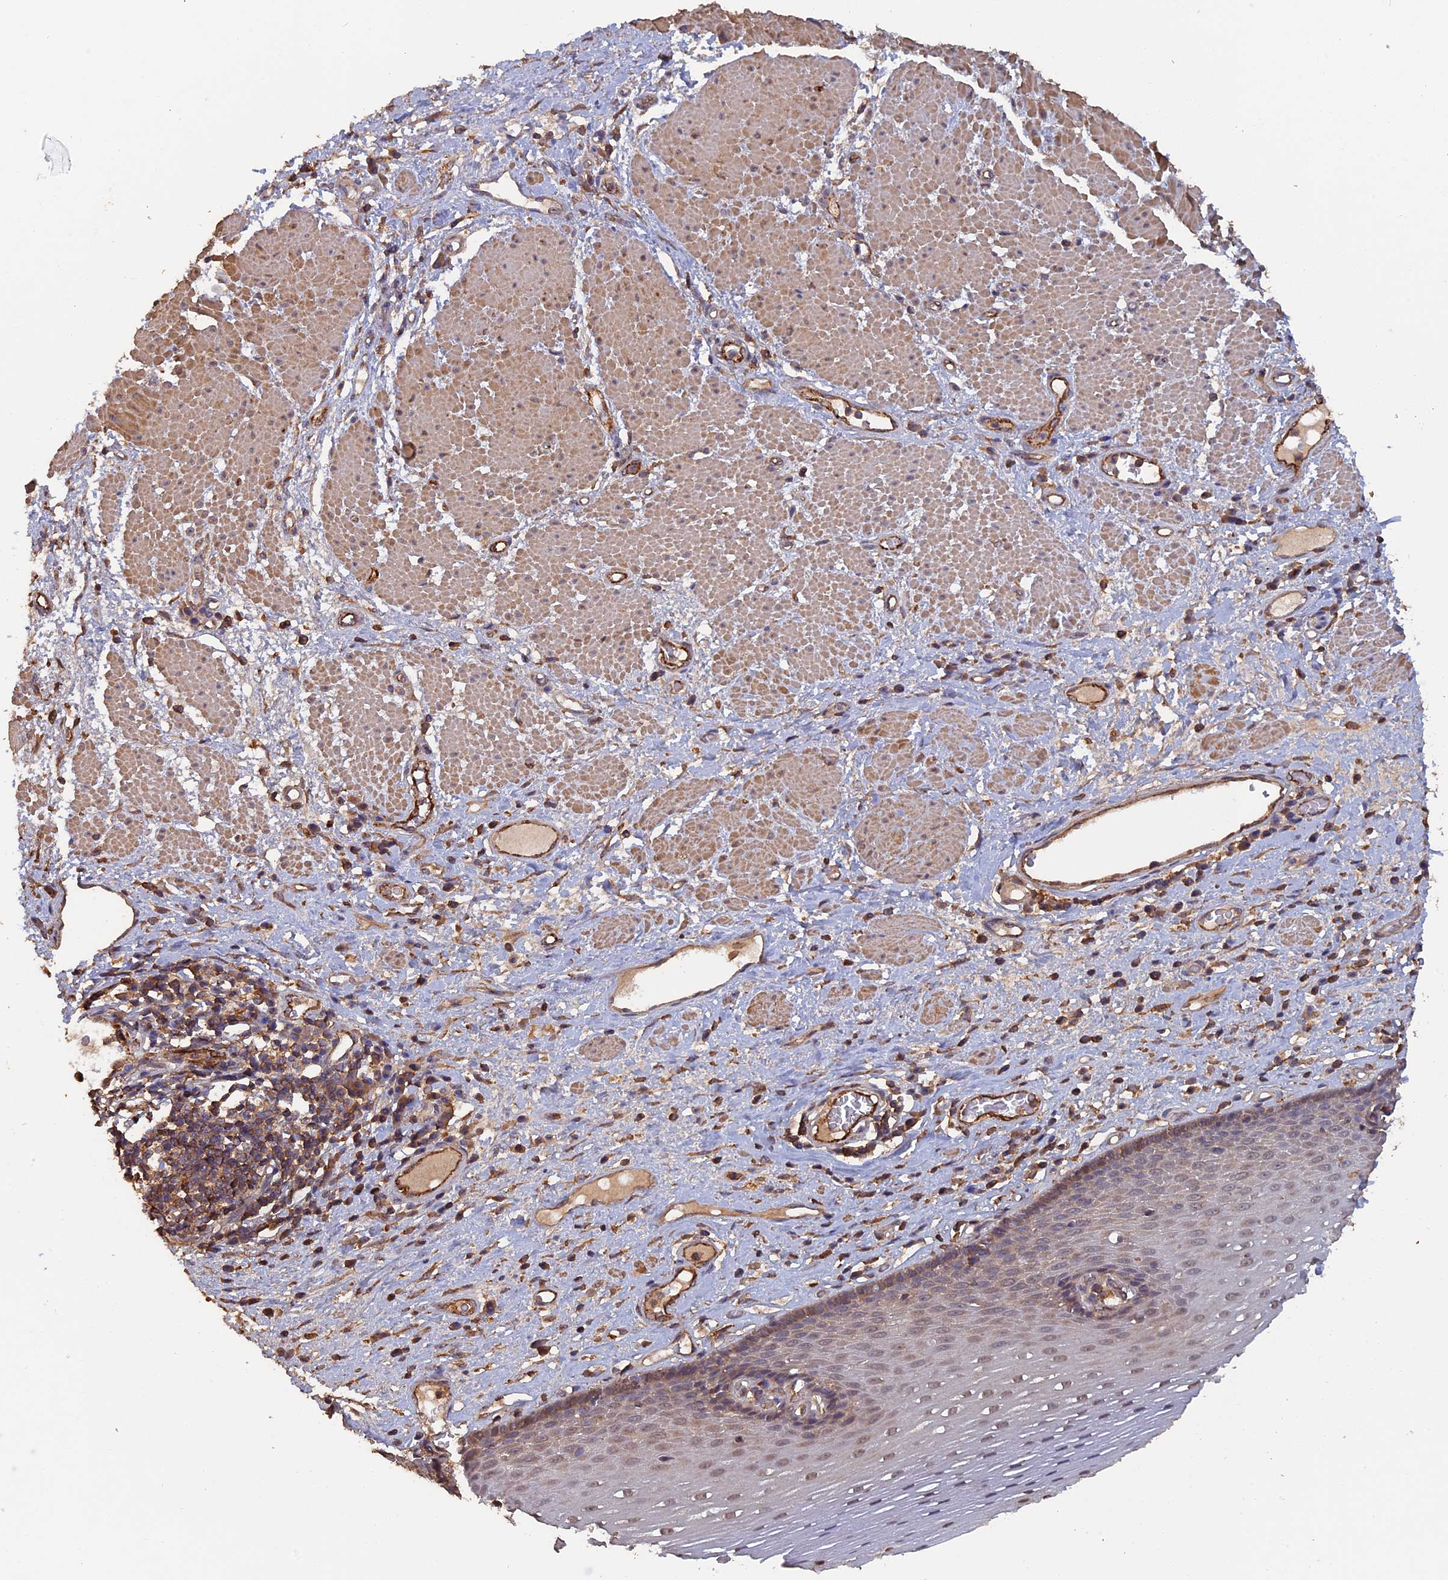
{"staining": {"intensity": "moderate", "quantity": "25%-75%", "location": "cytoplasmic/membranous,nuclear"}, "tissue": "esophagus", "cell_type": "Squamous epithelial cells", "image_type": "normal", "snomed": [{"axis": "morphology", "description": "Normal tissue, NOS"}, {"axis": "morphology", "description": "Adenocarcinoma, NOS"}, {"axis": "topography", "description": "Esophagus"}], "caption": "A medium amount of moderate cytoplasmic/membranous,nuclear staining is identified in approximately 25%-75% of squamous epithelial cells in benign esophagus. (Stains: DAB in brown, nuclei in blue, Microscopy: brightfield microscopy at high magnification).", "gene": "PIGQ", "patient": {"sex": "male", "age": 62}}